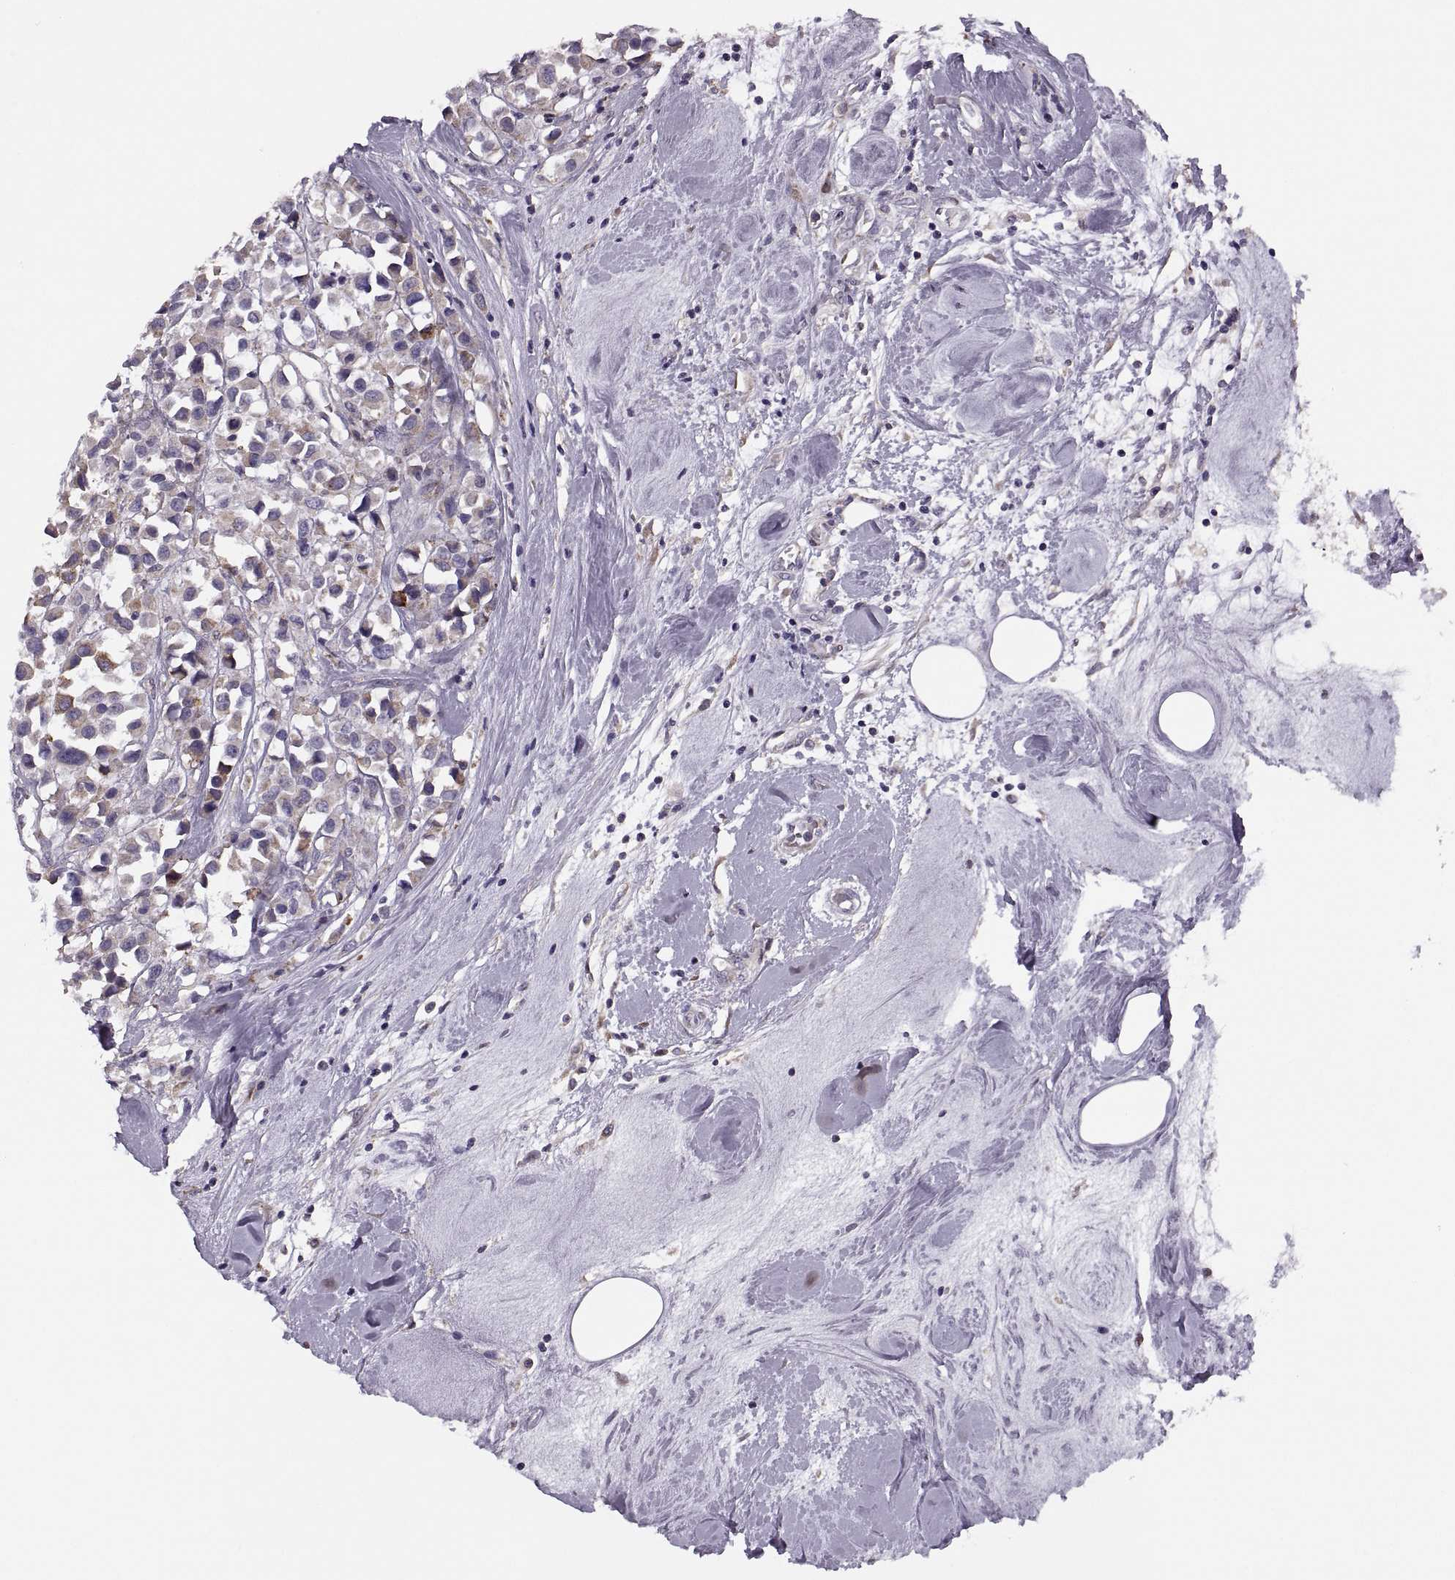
{"staining": {"intensity": "moderate", "quantity": ">75%", "location": "cytoplasmic/membranous"}, "tissue": "breast cancer", "cell_type": "Tumor cells", "image_type": "cancer", "snomed": [{"axis": "morphology", "description": "Duct carcinoma"}, {"axis": "topography", "description": "Breast"}], "caption": "Human breast cancer (intraductal carcinoma) stained with a protein marker shows moderate staining in tumor cells.", "gene": "LETM2", "patient": {"sex": "female", "age": 61}}